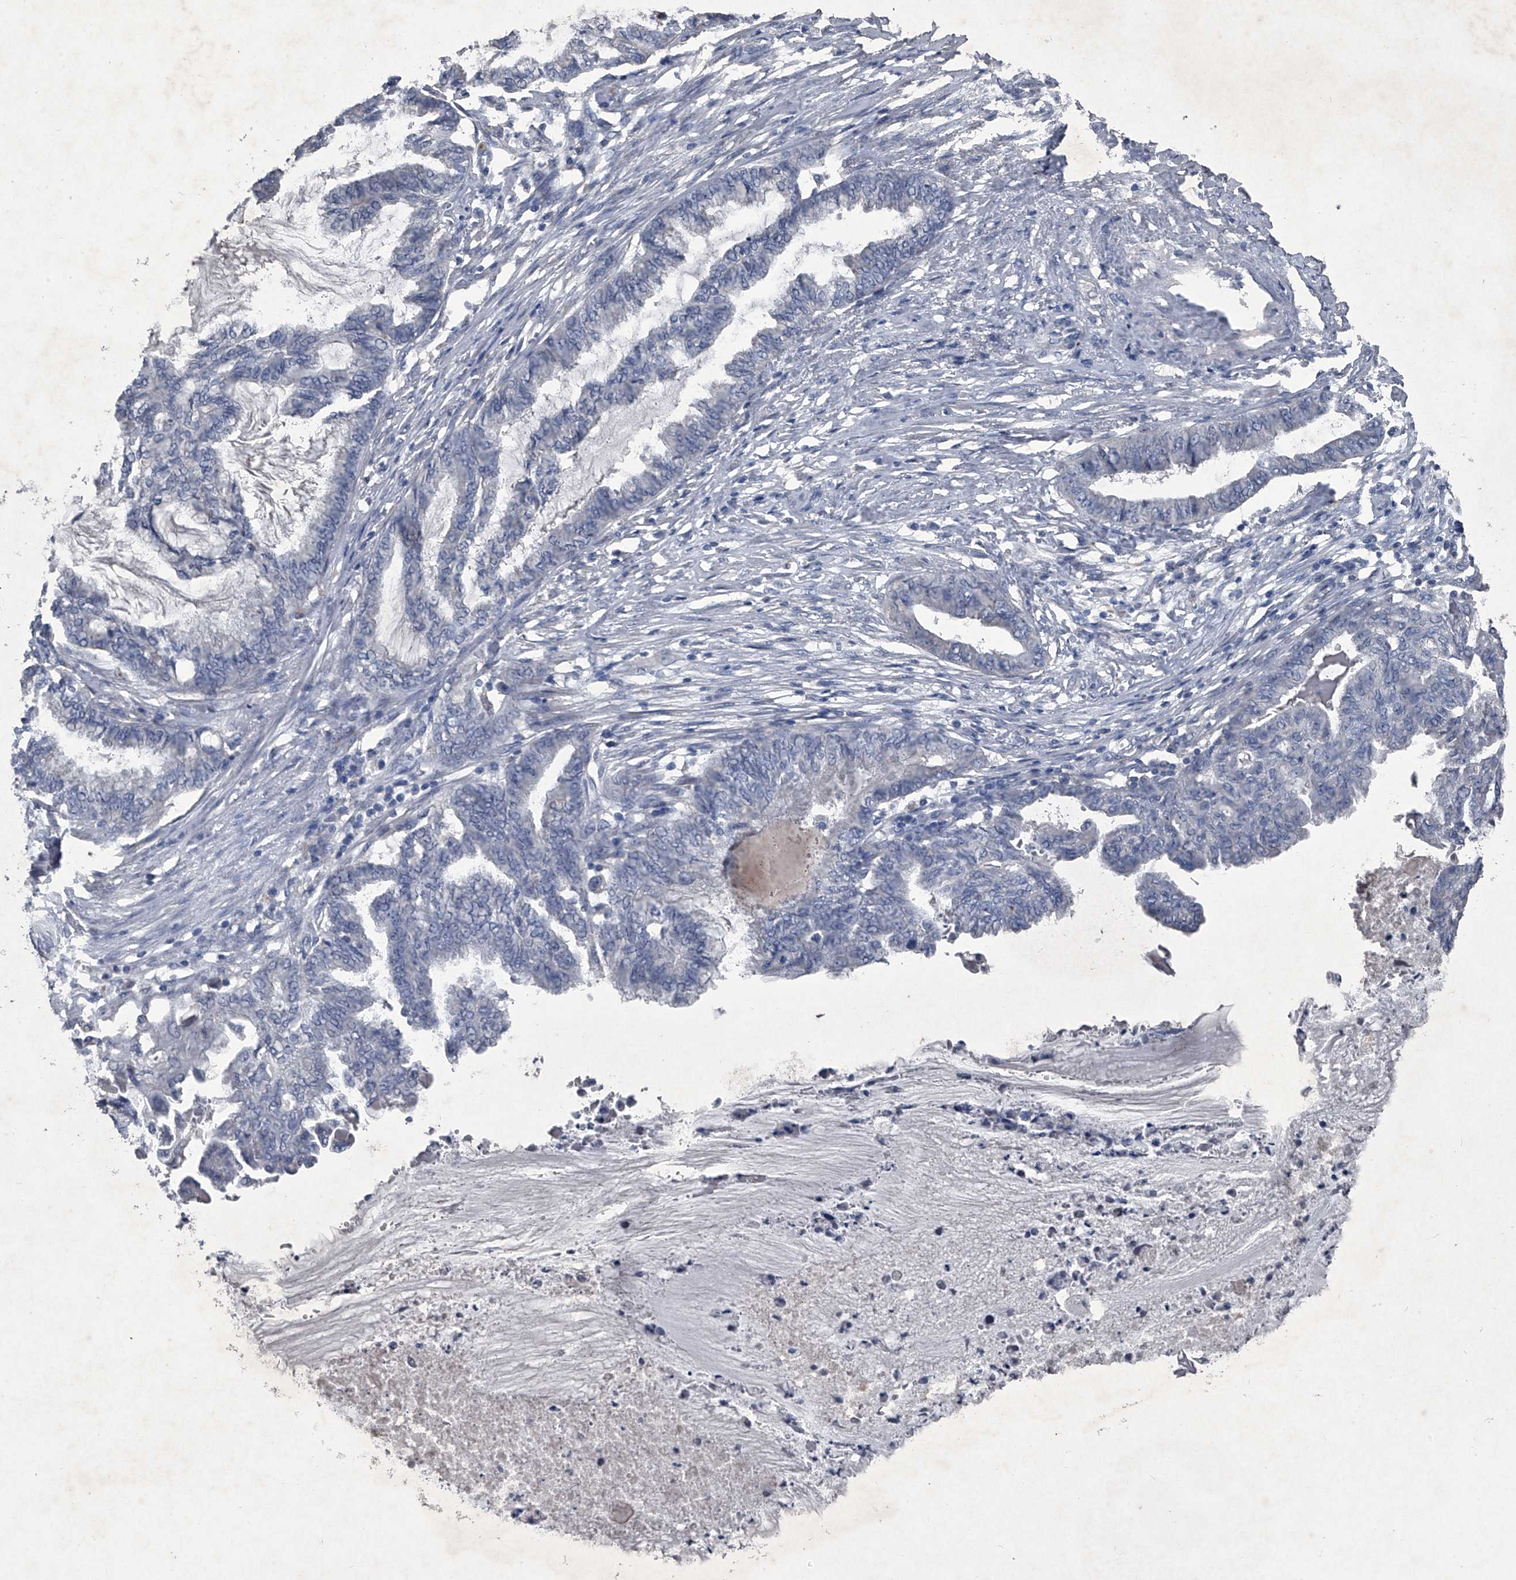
{"staining": {"intensity": "negative", "quantity": "none", "location": "none"}, "tissue": "endometrial cancer", "cell_type": "Tumor cells", "image_type": "cancer", "snomed": [{"axis": "morphology", "description": "Adenocarcinoma, NOS"}, {"axis": "topography", "description": "Endometrium"}], "caption": "Micrograph shows no significant protein positivity in tumor cells of endometrial adenocarcinoma.", "gene": "MAPKAP1", "patient": {"sex": "female", "age": 86}}